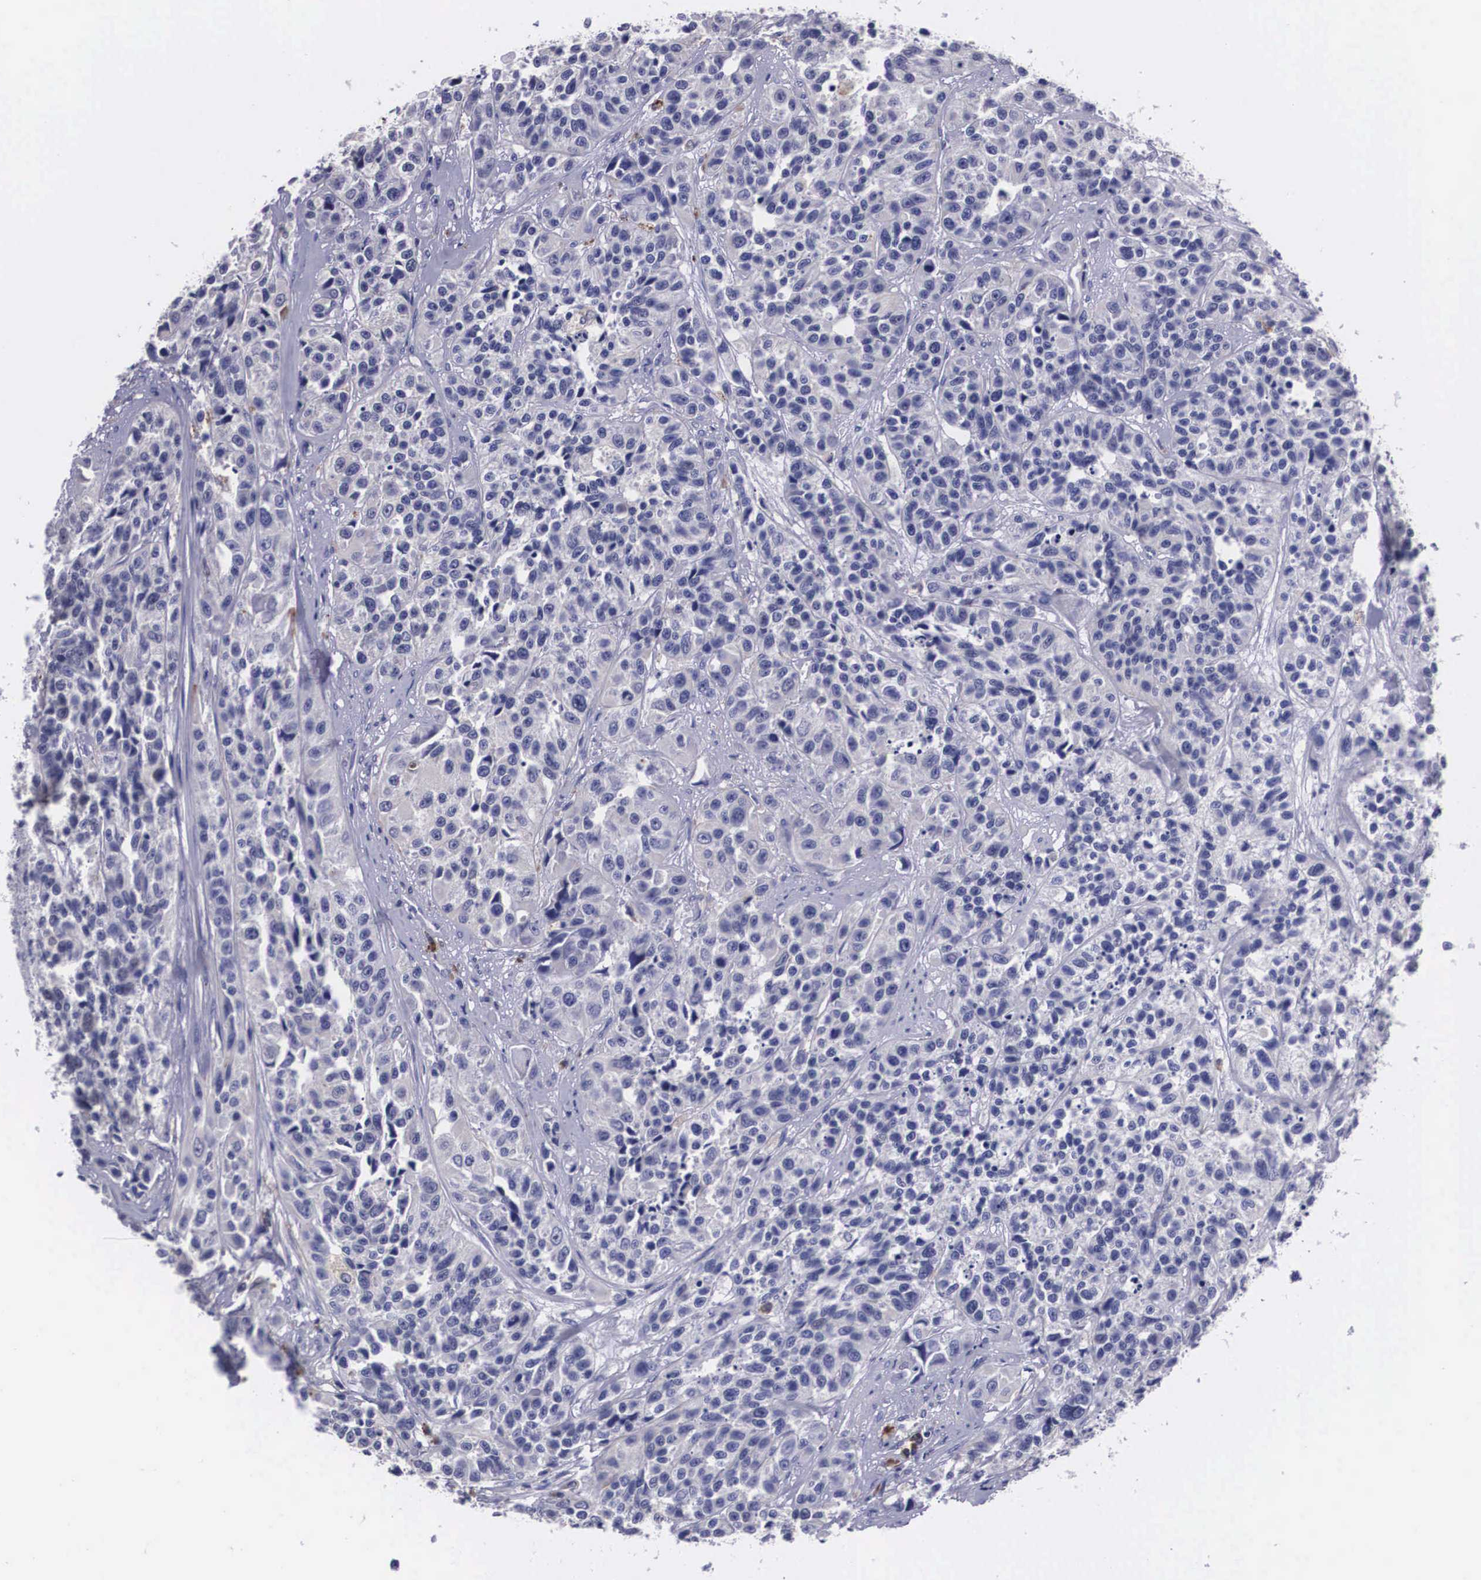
{"staining": {"intensity": "moderate", "quantity": "<25%", "location": "cytoplasmic/membranous"}, "tissue": "urothelial cancer", "cell_type": "Tumor cells", "image_type": "cancer", "snomed": [{"axis": "morphology", "description": "Urothelial carcinoma, High grade"}, {"axis": "topography", "description": "Urinary bladder"}], "caption": "Moderate cytoplasmic/membranous staining is seen in about <25% of tumor cells in urothelial carcinoma (high-grade).", "gene": "CRELD2", "patient": {"sex": "female", "age": 81}}